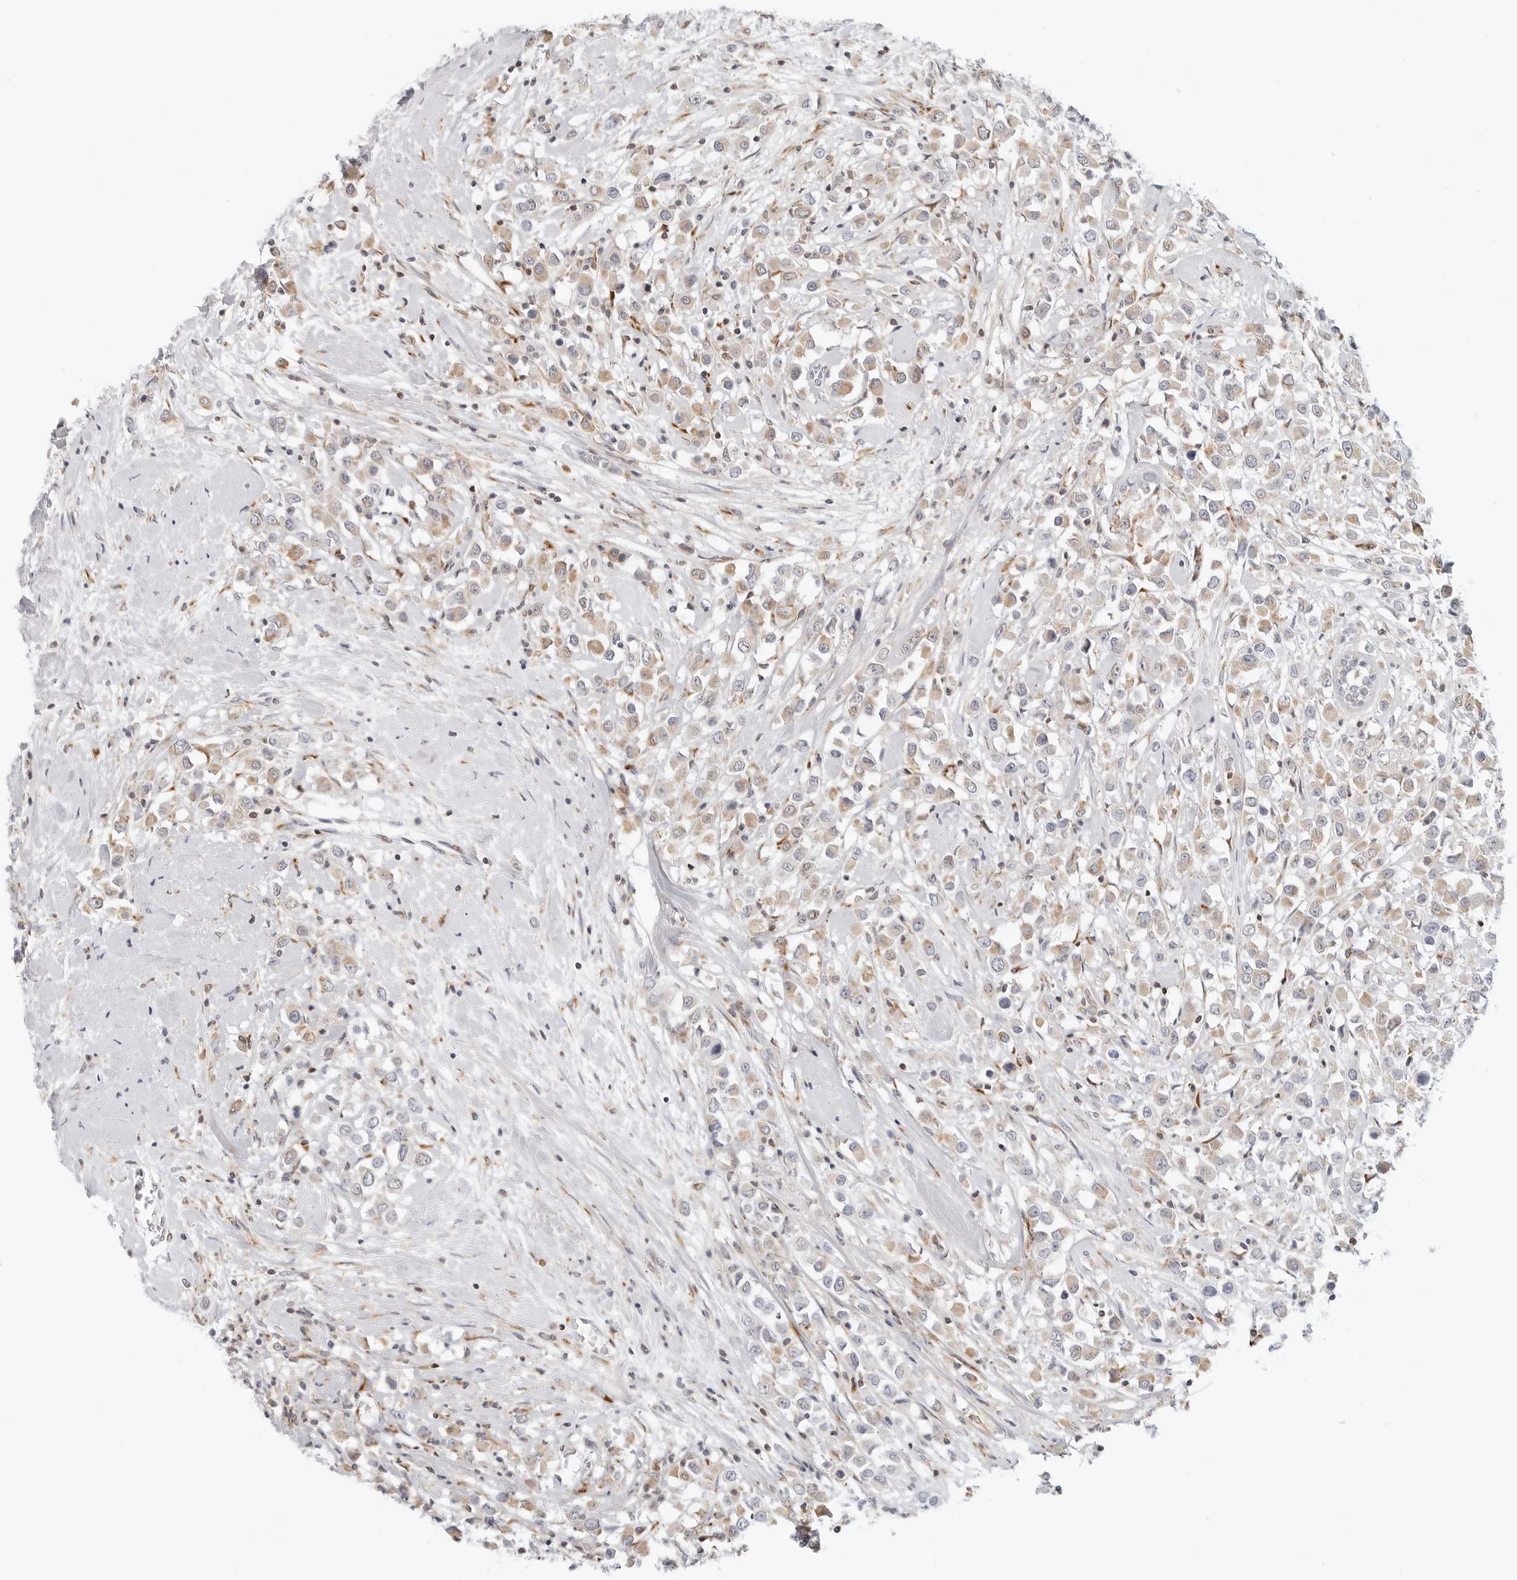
{"staining": {"intensity": "moderate", "quantity": "25%-75%", "location": "cytoplasmic/membranous"}, "tissue": "breast cancer", "cell_type": "Tumor cells", "image_type": "cancer", "snomed": [{"axis": "morphology", "description": "Duct carcinoma"}, {"axis": "topography", "description": "Breast"}], "caption": "Intraductal carcinoma (breast) stained with a protein marker displays moderate staining in tumor cells.", "gene": "C1QTNF1", "patient": {"sex": "female", "age": 61}}